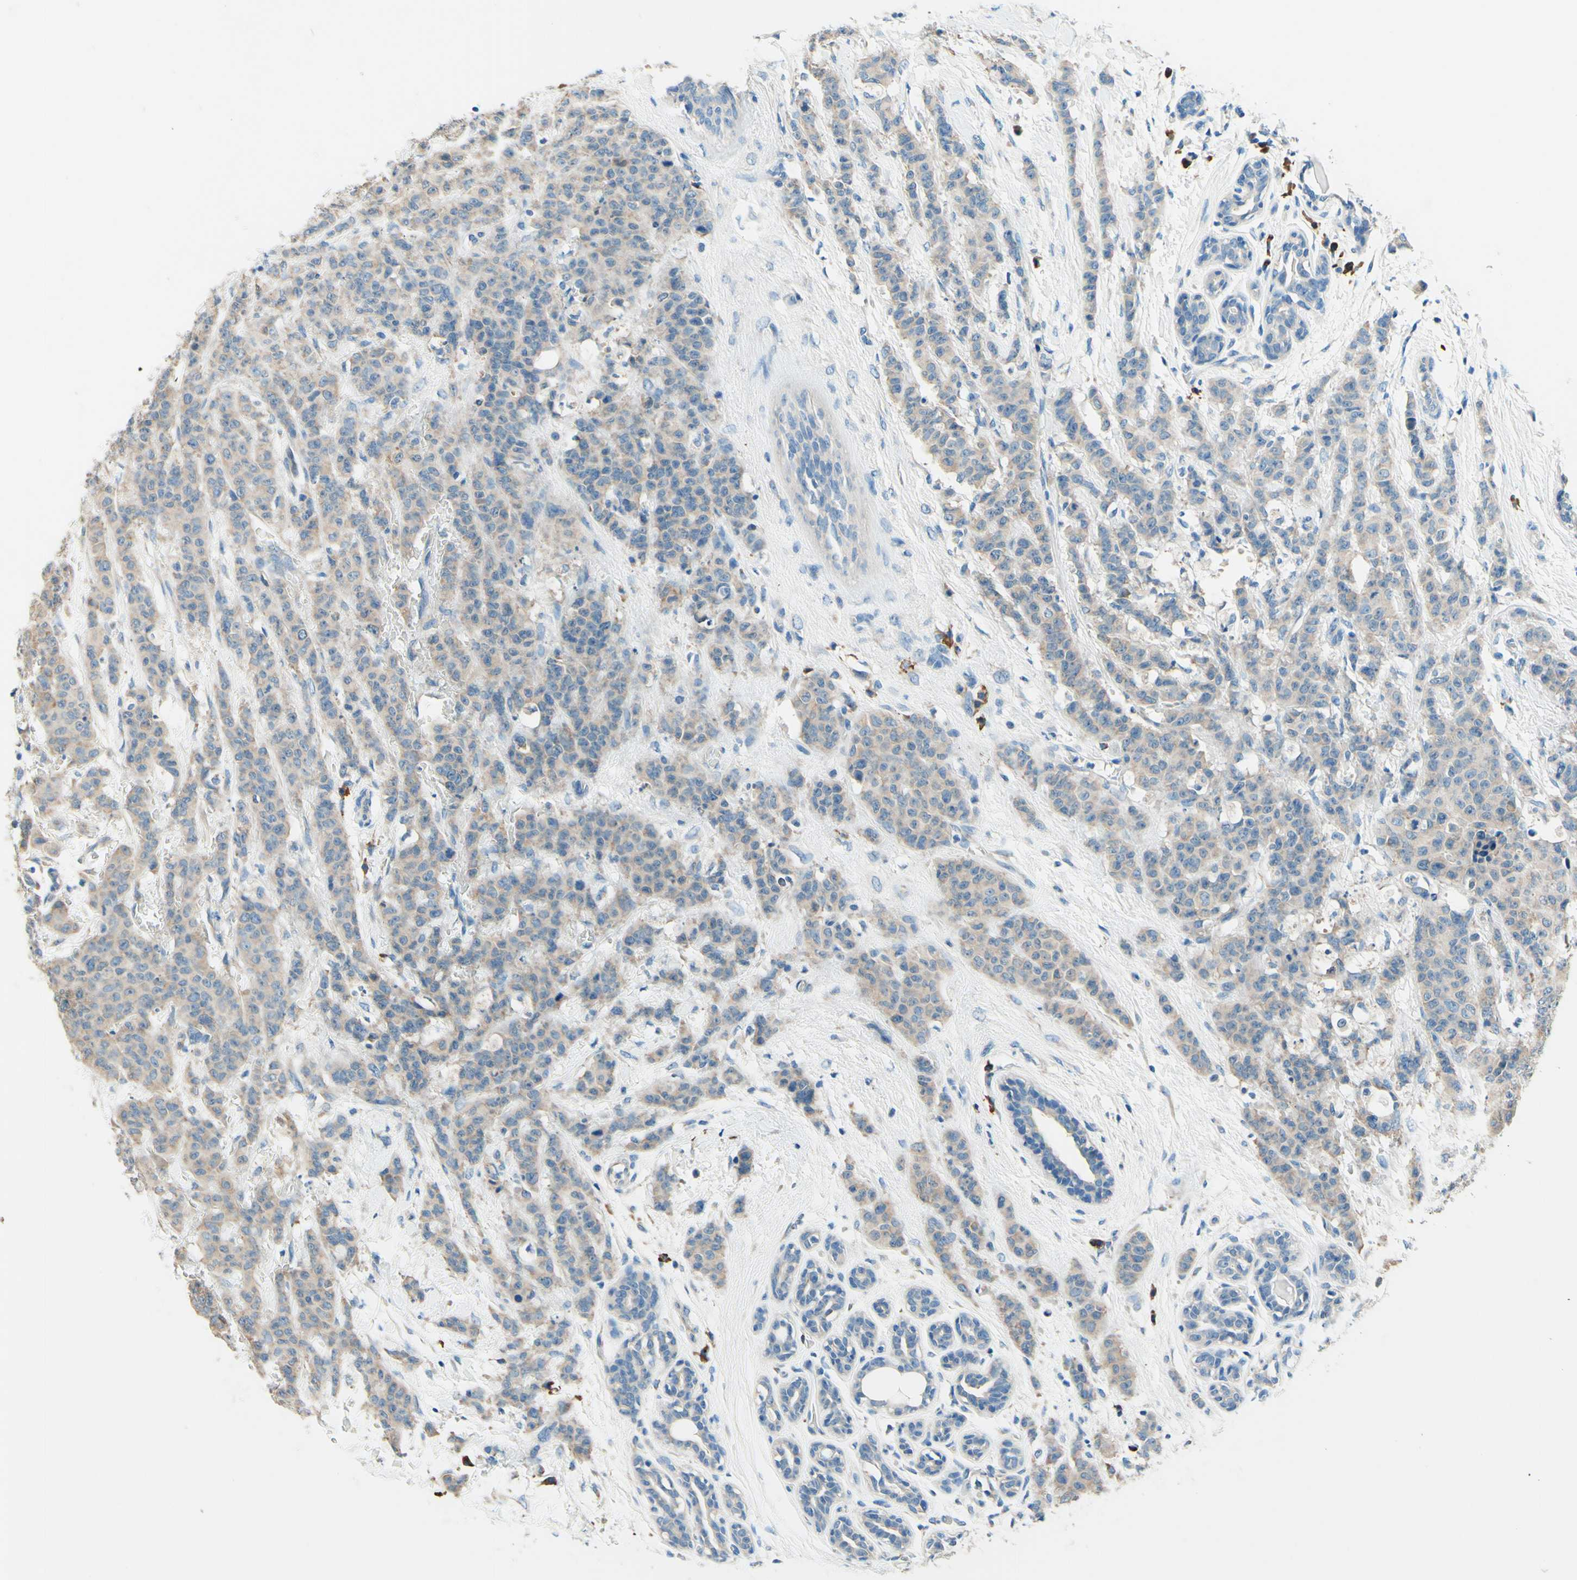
{"staining": {"intensity": "weak", "quantity": ">75%", "location": "cytoplasmic/membranous"}, "tissue": "breast cancer", "cell_type": "Tumor cells", "image_type": "cancer", "snomed": [{"axis": "morphology", "description": "Normal tissue, NOS"}, {"axis": "morphology", "description": "Duct carcinoma"}, {"axis": "topography", "description": "Breast"}], "caption": "A photomicrograph showing weak cytoplasmic/membranous expression in about >75% of tumor cells in breast cancer (invasive ductal carcinoma), as visualized by brown immunohistochemical staining.", "gene": "PASD1", "patient": {"sex": "female", "age": 40}}